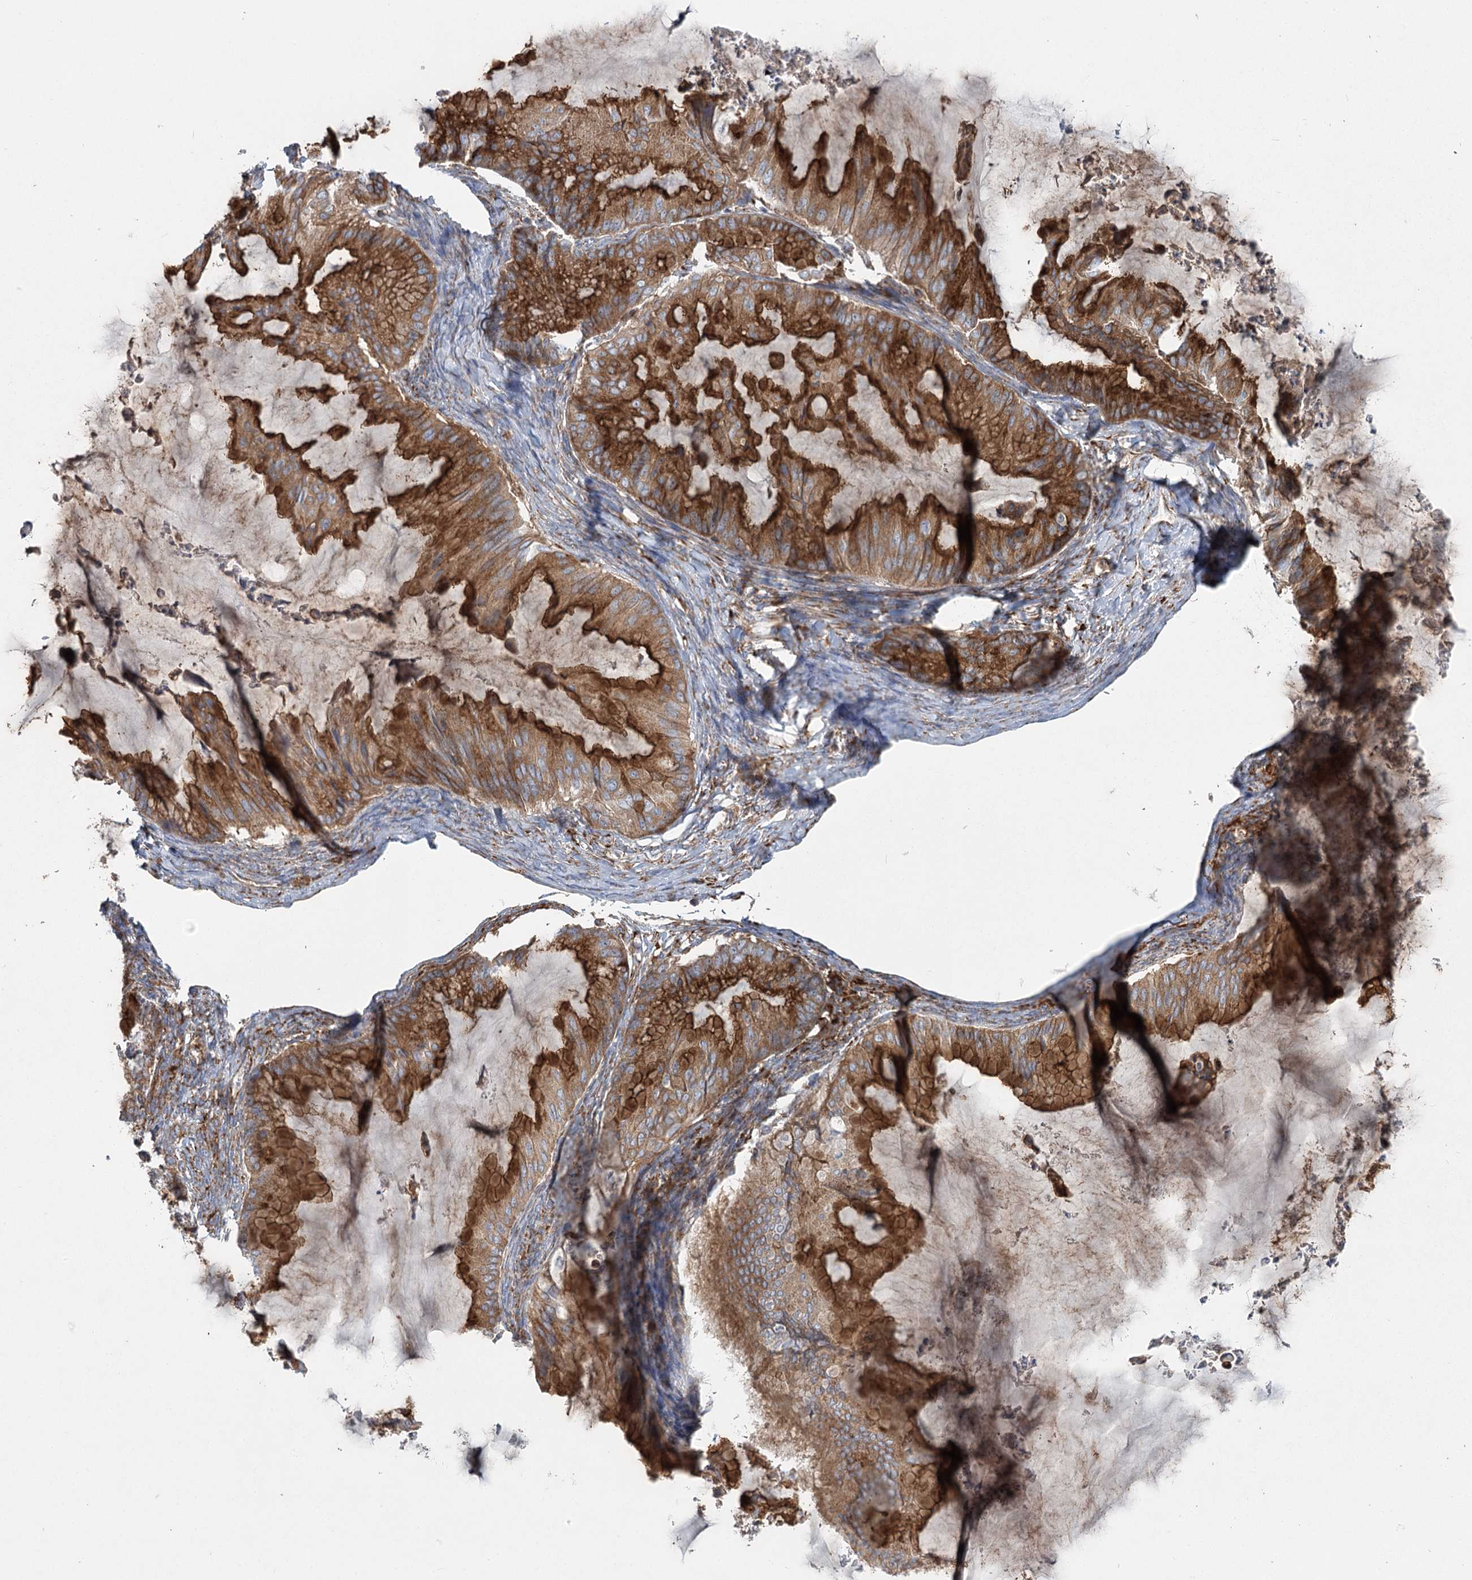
{"staining": {"intensity": "strong", "quantity": ">75%", "location": "cytoplasmic/membranous"}, "tissue": "ovarian cancer", "cell_type": "Tumor cells", "image_type": "cancer", "snomed": [{"axis": "morphology", "description": "Cystadenocarcinoma, mucinous, NOS"}, {"axis": "topography", "description": "Ovary"}], "caption": "Tumor cells reveal high levels of strong cytoplasmic/membranous expression in approximately >75% of cells in human ovarian mucinous cystadenocarcinoma.", "gene": "POGLUT1", "patient": {"sex": "female", "age": 71}}